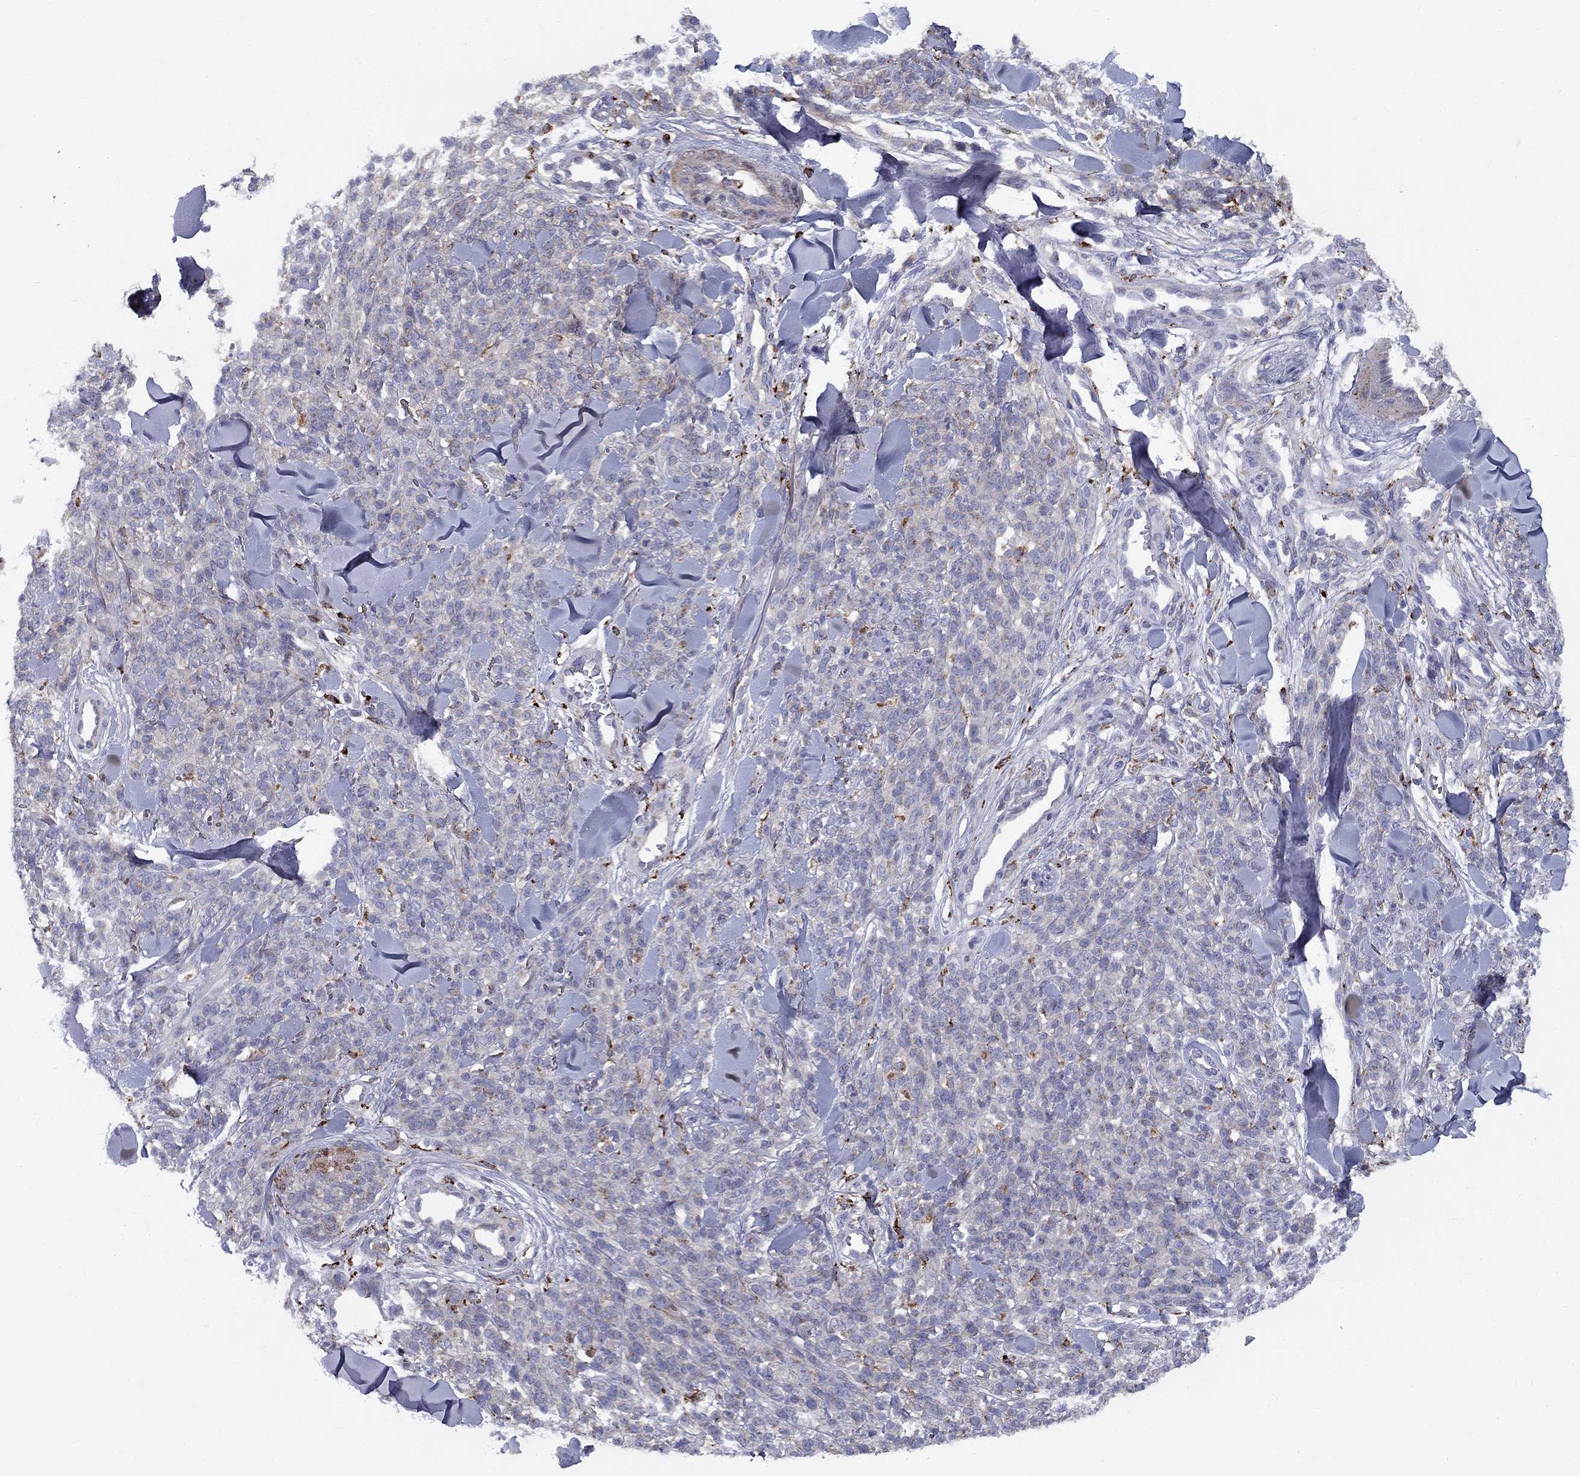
{"staining": {"intensity": "moderate", "quantity": "<25%", "location": "cytoplasmic/membranous"}, "tissue": "melanoma", "cell_type": "Tumor cells", "image_type": "cancer", "snomed": [{"axis": "morphology", "description": "Malignant melanoma, NOS"}, {"axis": "topography", "description": "Skin"}, {"axis": "topography", "description": "Skin of trunk"}], "caption": "Immunohistochemistry of human malignant melanoma displays low levels of moderate cytoplasmic/membranous positivity in approximately <25% of tumor cells.", "gene": "EPDR1", "patient": {"sex": "male", "age": 74}}